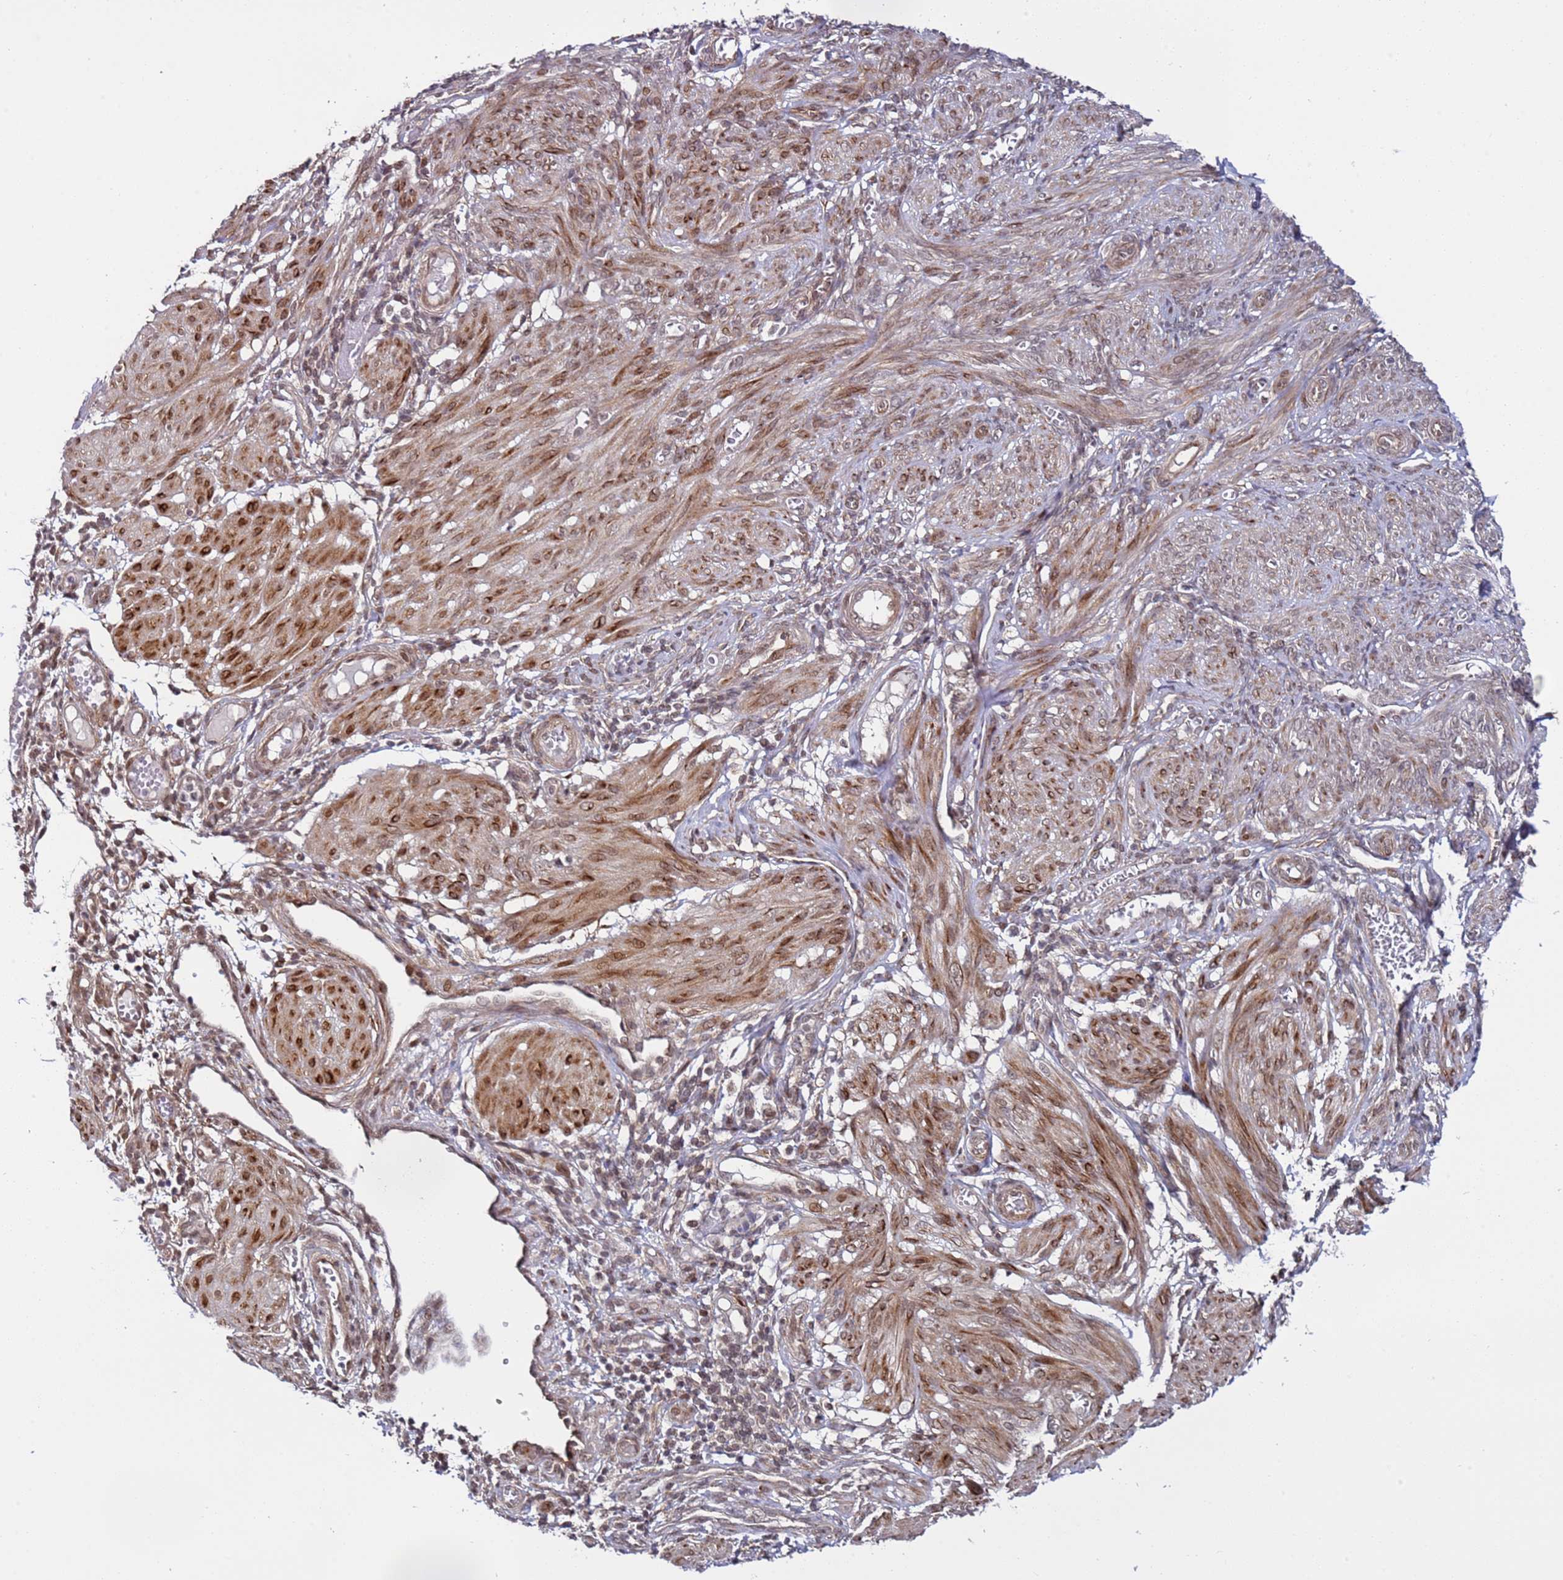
{"staining": {"intensity": "moderate", "quantity": ">75%", "location": "cytoplasmic/membranous,nuclear"}, "tissue": "smooth muscle", "cell_type": "Smooth muscle cells", "image_type": "normal", "snomed": [{"axis": "morphology", "description": "Normal tissue, NOS"}, {"axis": "topography", "description": "Smooth muscle"}], "caption": "Immunohistochemistry (IHC) photomicrograph of unremarkable smooth muscle: human smooth muscle stained using immunohistochemistry reveals medium levels of moderate protein expression localized specifically in the cytoplasmic/membranous,nuclear of smooth muscle cells, appearing as a cytoplasmic/membranous,nuclear brown color.", "gene": "POLR2D", "patient": {"sex": "female", "age": 39}}